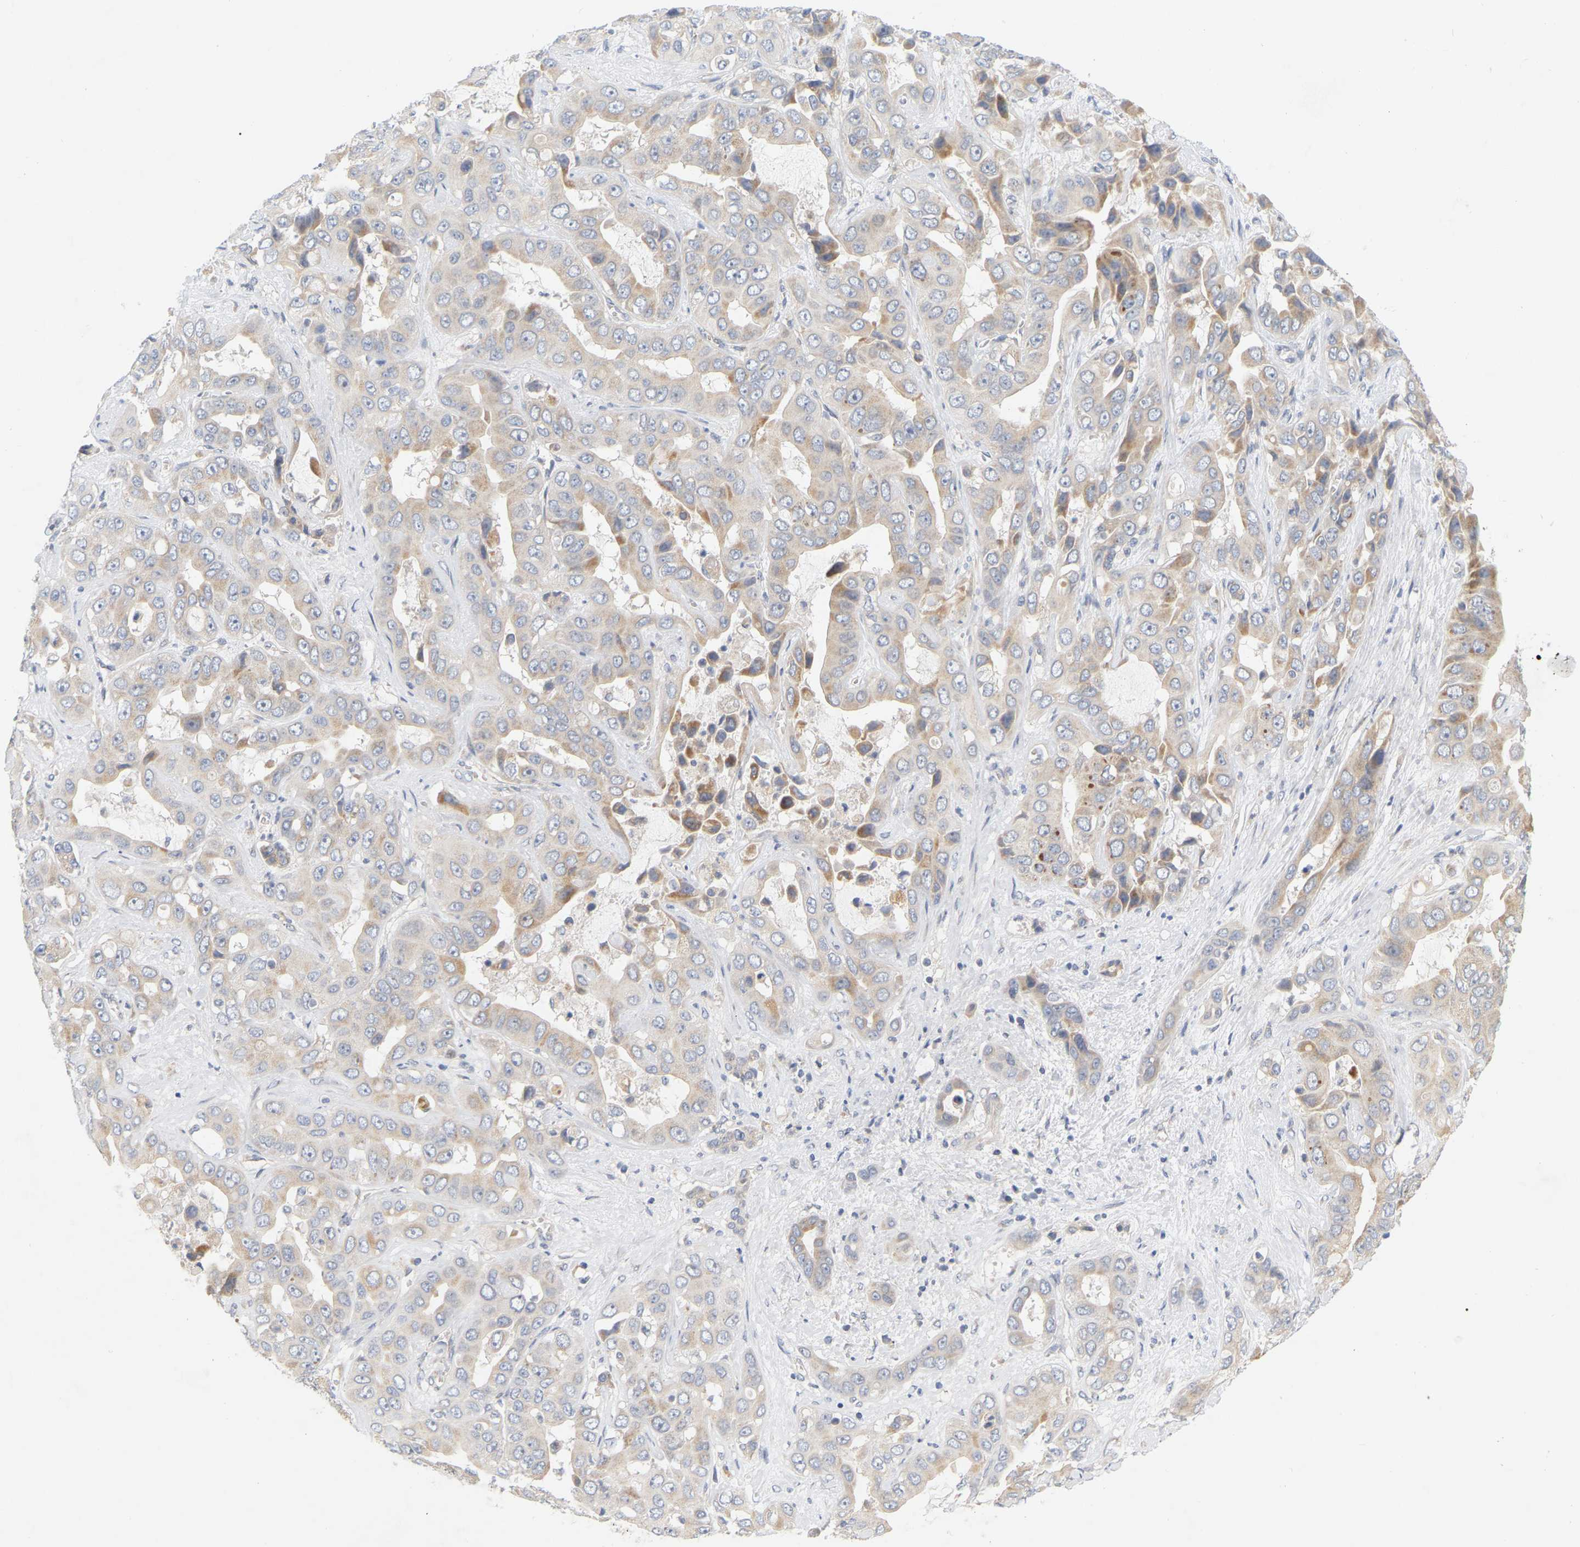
{"staining": {"intensity": "weak", "quantity": ">75%", "location": "cytoplasmic/membranous"}, "tissue": "liver cancer", "cell_type": "Tumor cells", "image_type": "cancer", "snomed": [{"axis": "morphology", "description": "Cholangiocarcinoma"}, {"axis": "topography", "description": "Liver"}], "caption": "A low amount of weak cytoplasmic/membranous positivity is appreciated in approximately >75% of tumor cells in liver cholangiocarcinoma tissue. (DAB (3,3'-diaminobenzidine) IHC with brightfield microscopy, high magnification).", "gene": "MINDY4", "patient": {"sex": "female", "age": 52}}